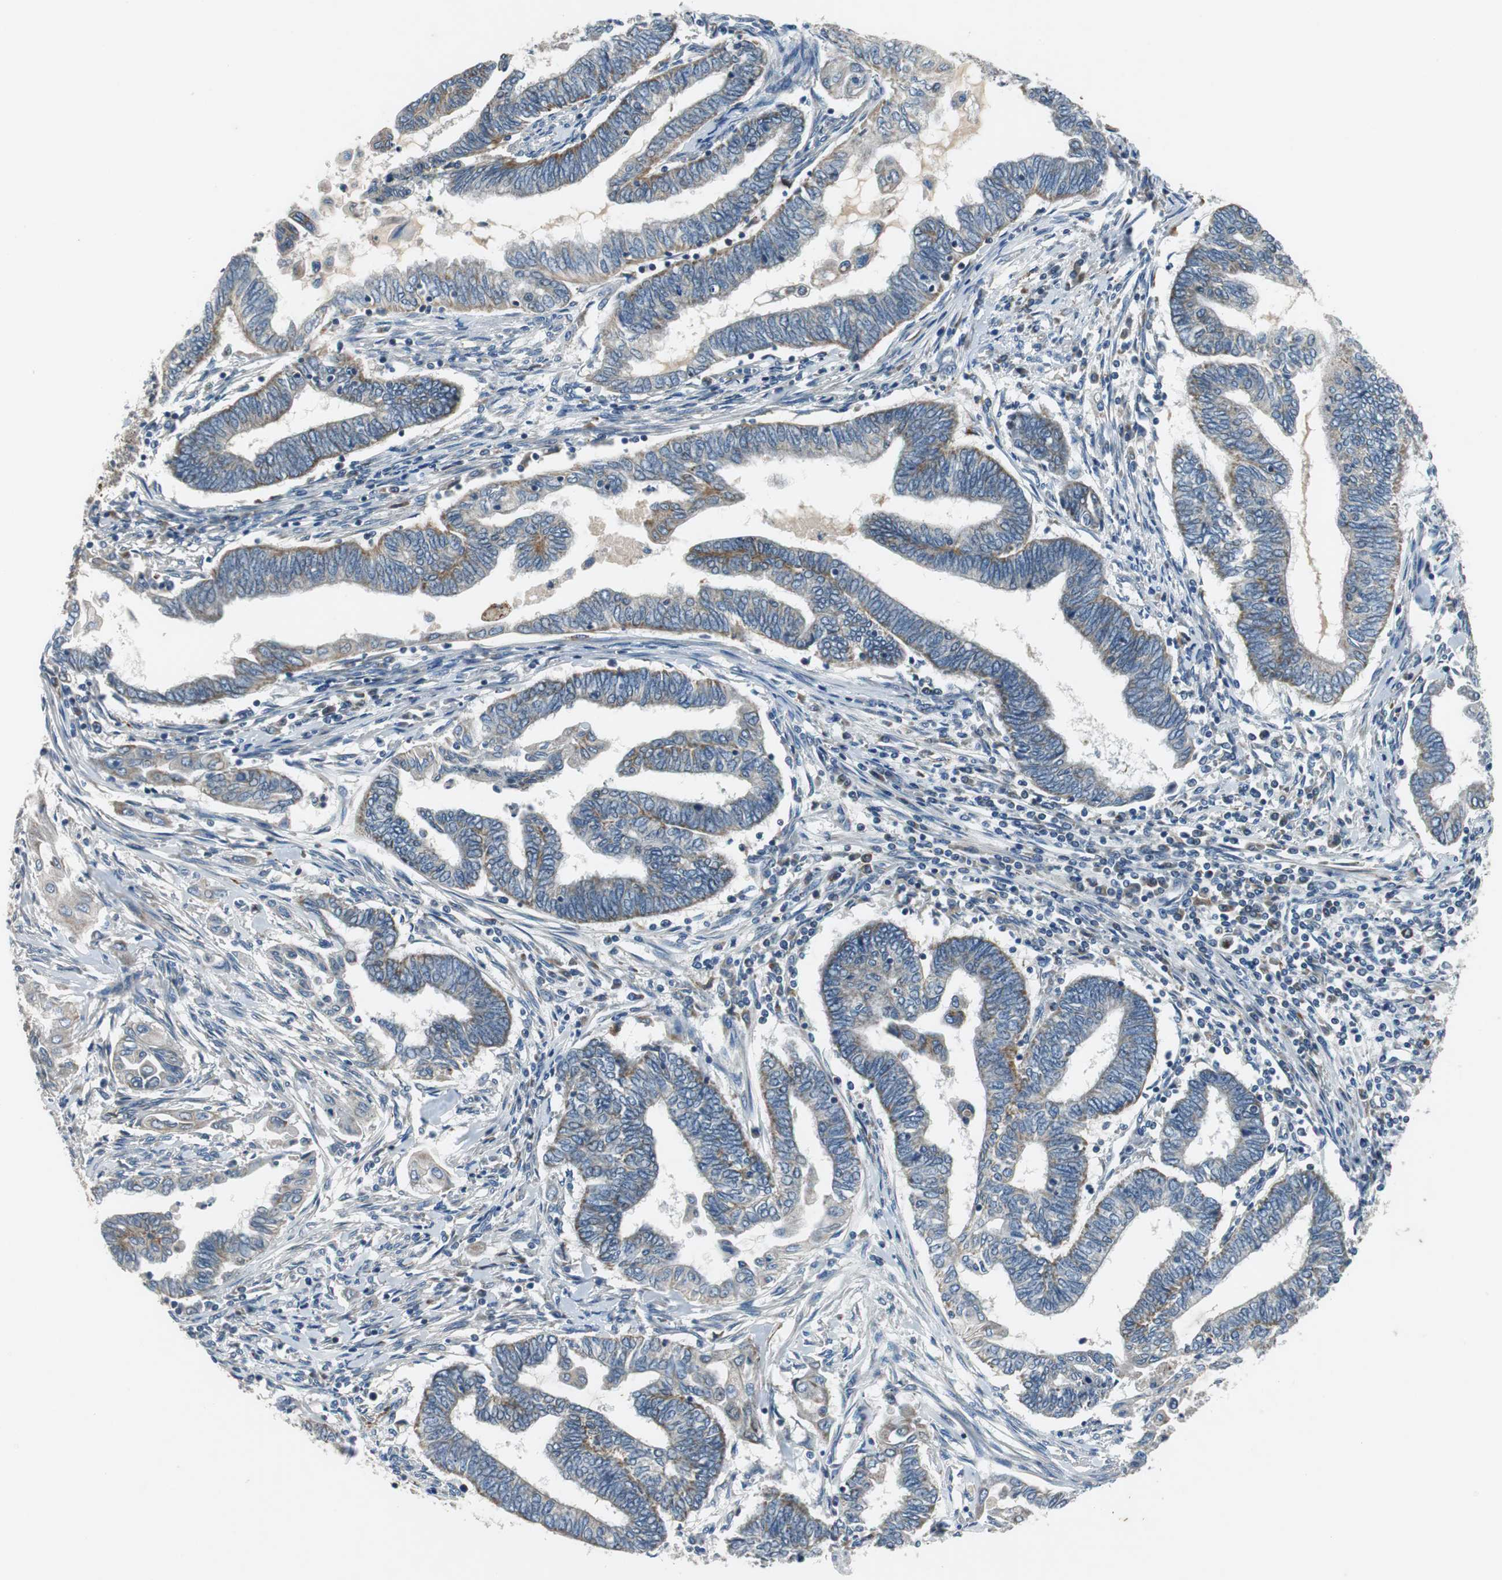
{"staining": {"intensity": "weak", "quantity": "<25%", "location": "cytoplasmic/membranous"}, "tissue": "endometrial cancer", "cell_type": "Tumor cells", "image_type": "cancer", "snomed": [{"axis": "morphology", "description": "Adenocarcinoma, NOS"}, {"axis": "topography", "description": "Uterus"}, {"axis": "topography", "description": "Endometrium"}], "caption": "The histopathology image demonstrates no significant positivity in tumor cells of endometrial cancer (adenocarcinoma).", "gene": "NLGN1", "patient": {"sex": "female", "age": 70}}